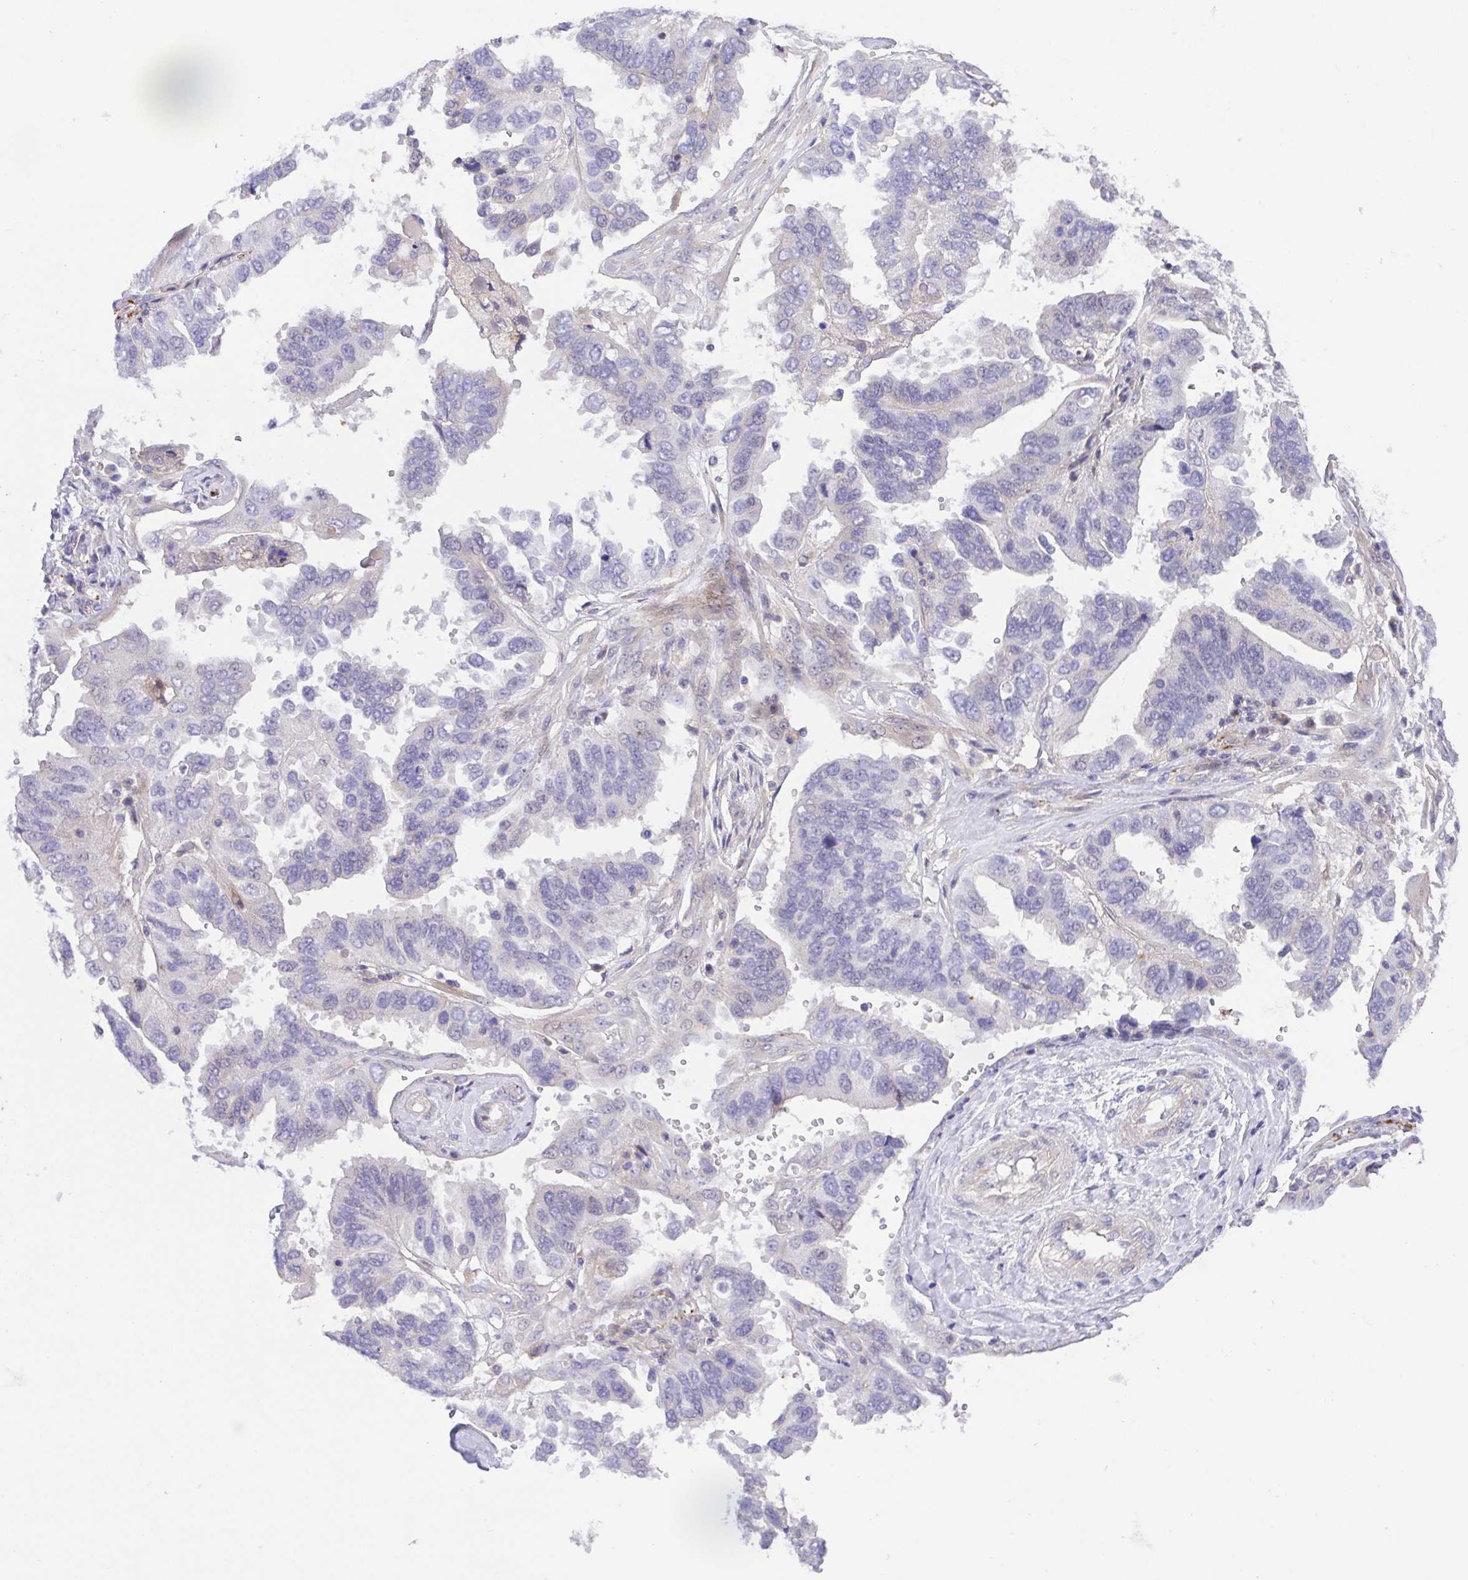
{"staining": {"intensity": "negative", "quantity": "none", "location": "none"}, "tissue": "ovarian cancer", "cell_type": "Tumor cells", "image_type": "cancer", "snomed": [{"axis": "morphology", "description": "Cystadenocarcinoma, serous, NOS"}, {"axis": "topography", "description": "Ovary"}], "caption": "Human ovarian cancer (serous cystadenocarcinoma) stained for a protein using immunohistochemistry (IHC) exhibits no positivity in tumor cells.", "gene": "PRR14L", "patient": {"sex": "female", "age": 79}}